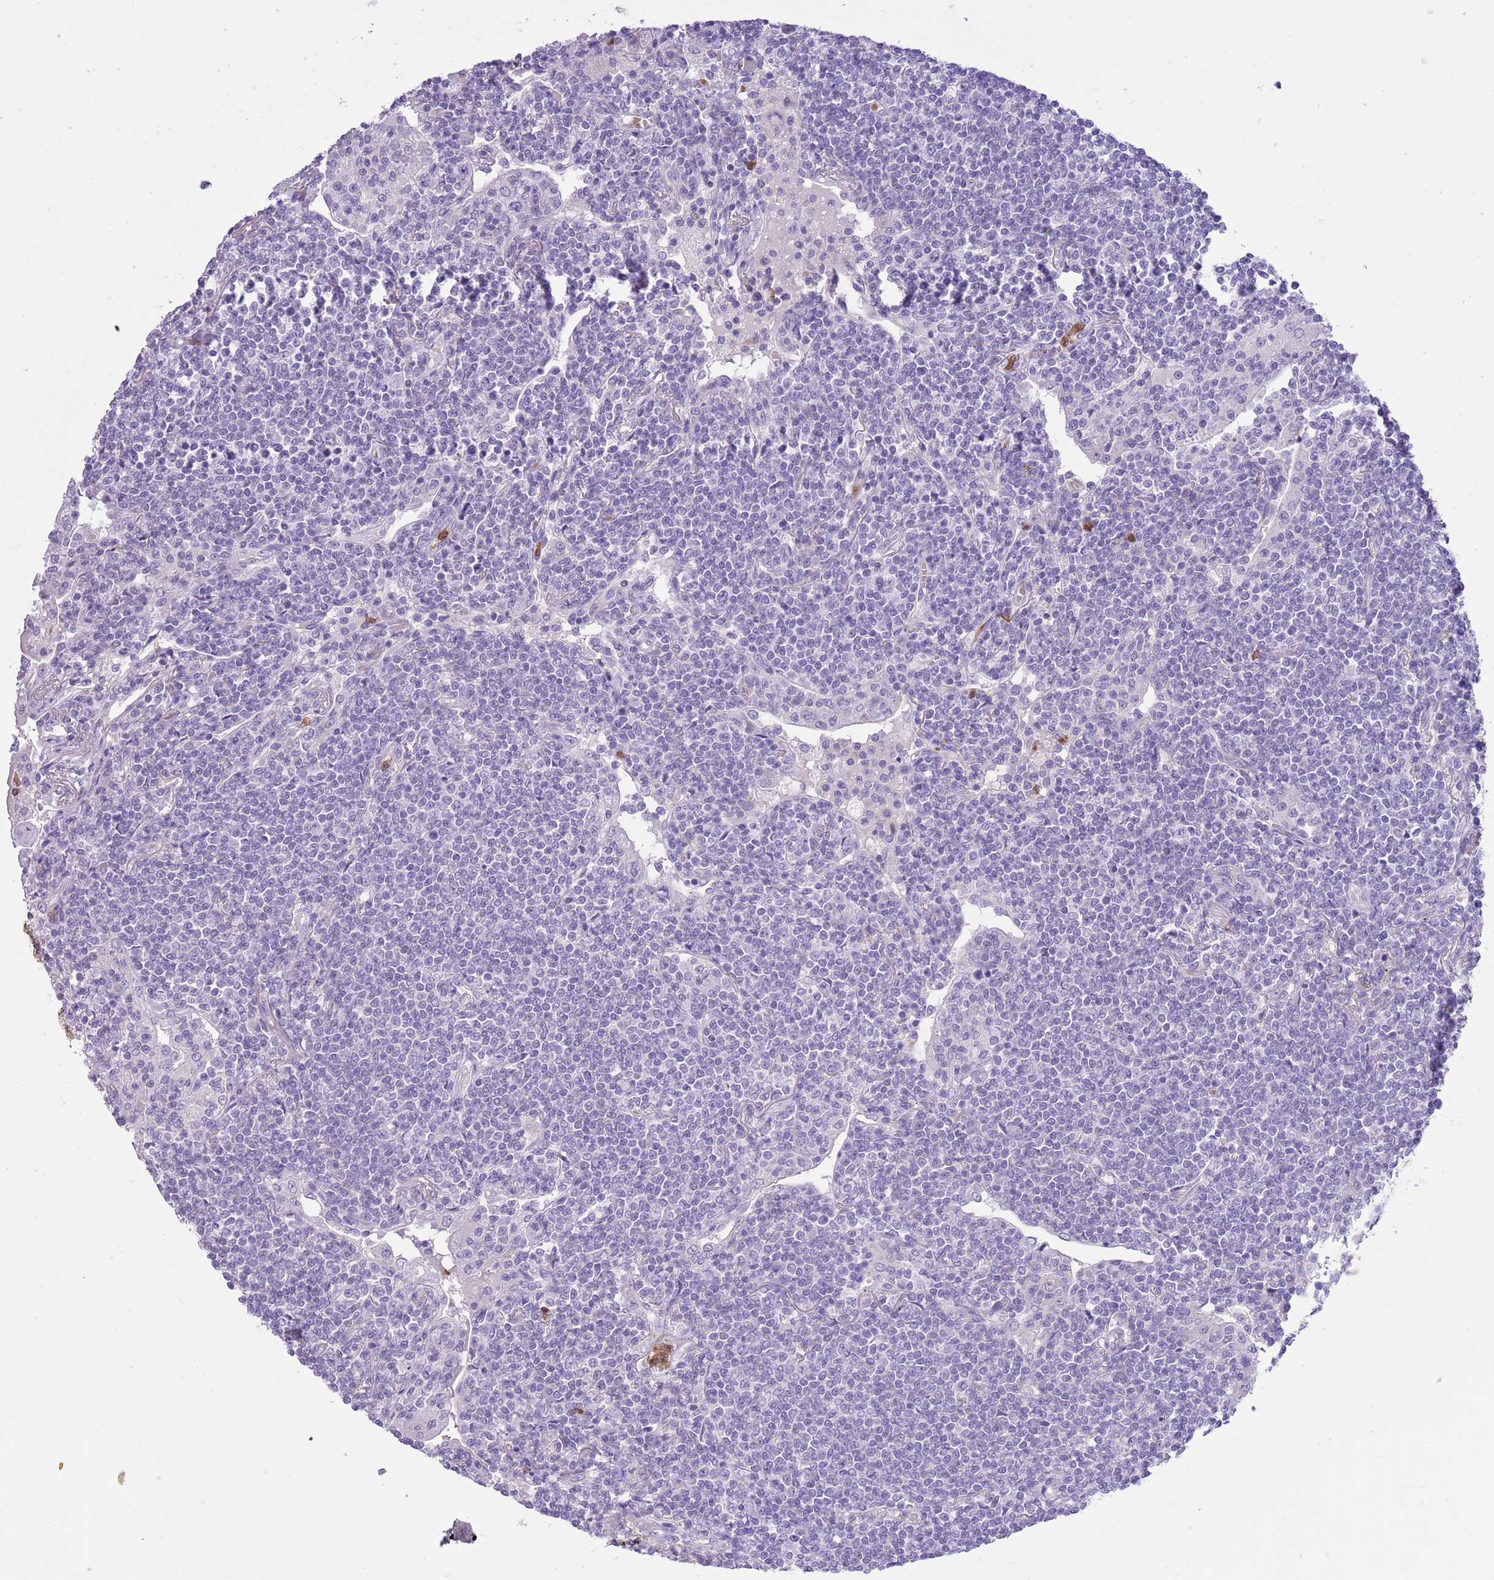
{"staining": {"intensity": "negative", "quantity": "none", "location": "none"}, "tissue": "lymphoma", "cell_type": "Tumor cells", "image_type": "cancer", "snomed": [{"axis": "morphology", "description": "Malignant lymphoma, non-Hodgkin's type, Low grade"}, {"axis": "topography", "description": "Lung"}], "caption": "An immunohistochemistry micrograph of lymphoma is shown. There is no staining in tumor cells of lymphoma. (DAB immunohistochemistry (IHC) with hematoxylin counter stain).", "gene": "OR6M1", "patient": {"sex": "female", "age": 71}}